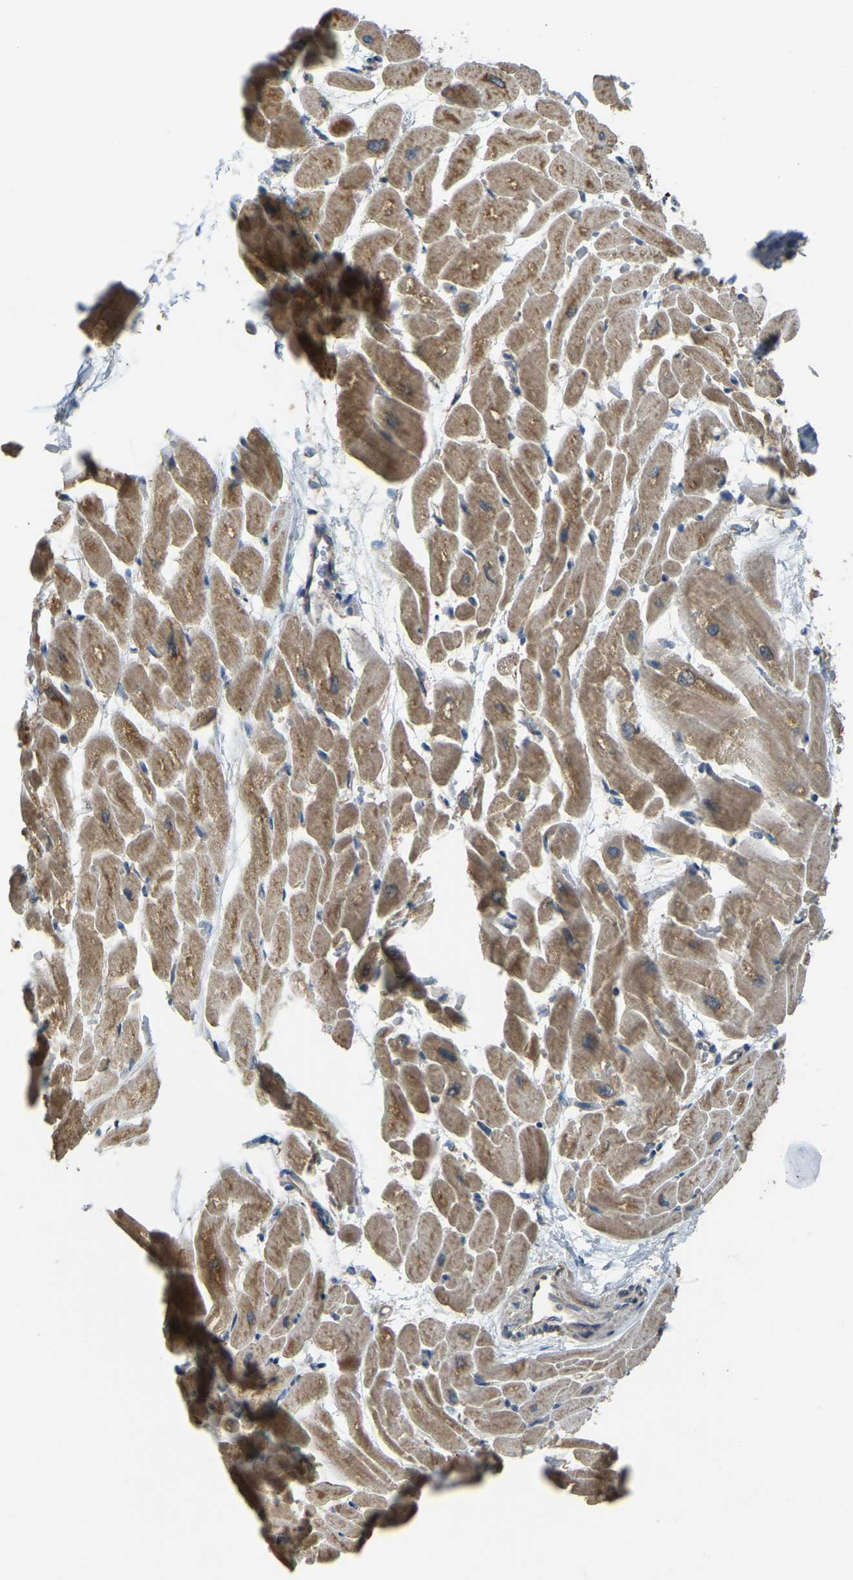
{"staining": {"intensity": "moderate", "quantity": ">75%", "location": "cytoplasmic/membranous"}, "tissue": "heart muscle", "cell_type": "Cardiomyocytes", "image_type": "normal", "snomed": [{"axis": "morphology", "description": "Normal tissue, NOS"}, {"axis": "topography", "description": "Heart"}], "caption": "Protein staining by IHC shows moderate cytoplasmic/membranous staining in approximately >75% of cardiomyocytes in unremarkable heart muscle. The protein of interest is shown in brown color, while the nuclei are stained blue.", "gene": "PSMD7", "patient": {"sex": "male", "age": 45}}